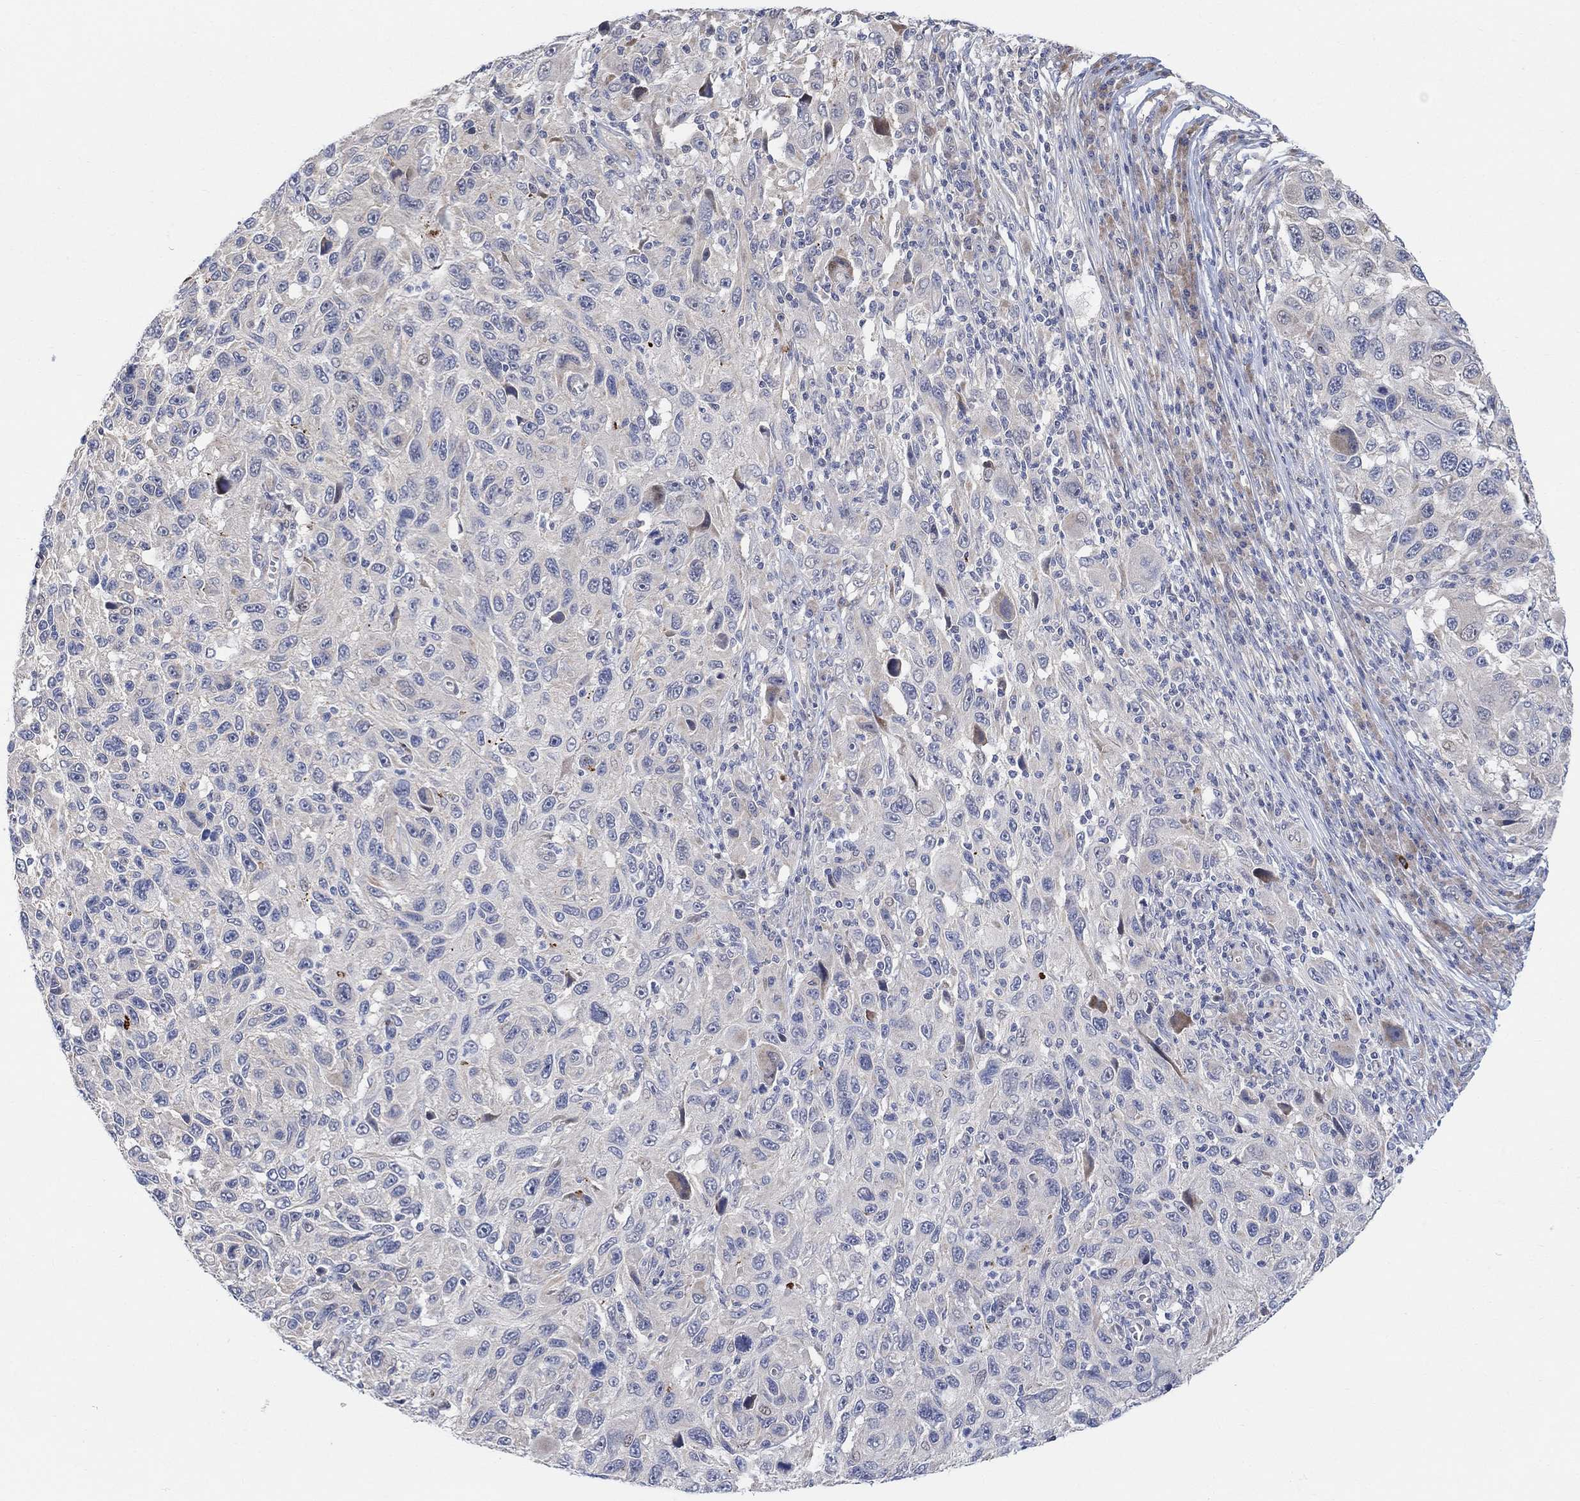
{"staining": {"intensity": "negative", "quantity": "none", "location": "none"}, "tissue": "melanoma", "cell_type": "Tumor cells", "image_type": "cancer", "snomed": [{"axis": "morphology", "description": "Malignant melanoma, NOS"}, {"axis": "topography", "description": "Skin"}], "caption": "The immunohistochemistry histopathology image has no significant expression in tumor cells of malignant melanoma tissue.", "gene": "CNTF", "patient": {"sex": "male", "age": 53}}